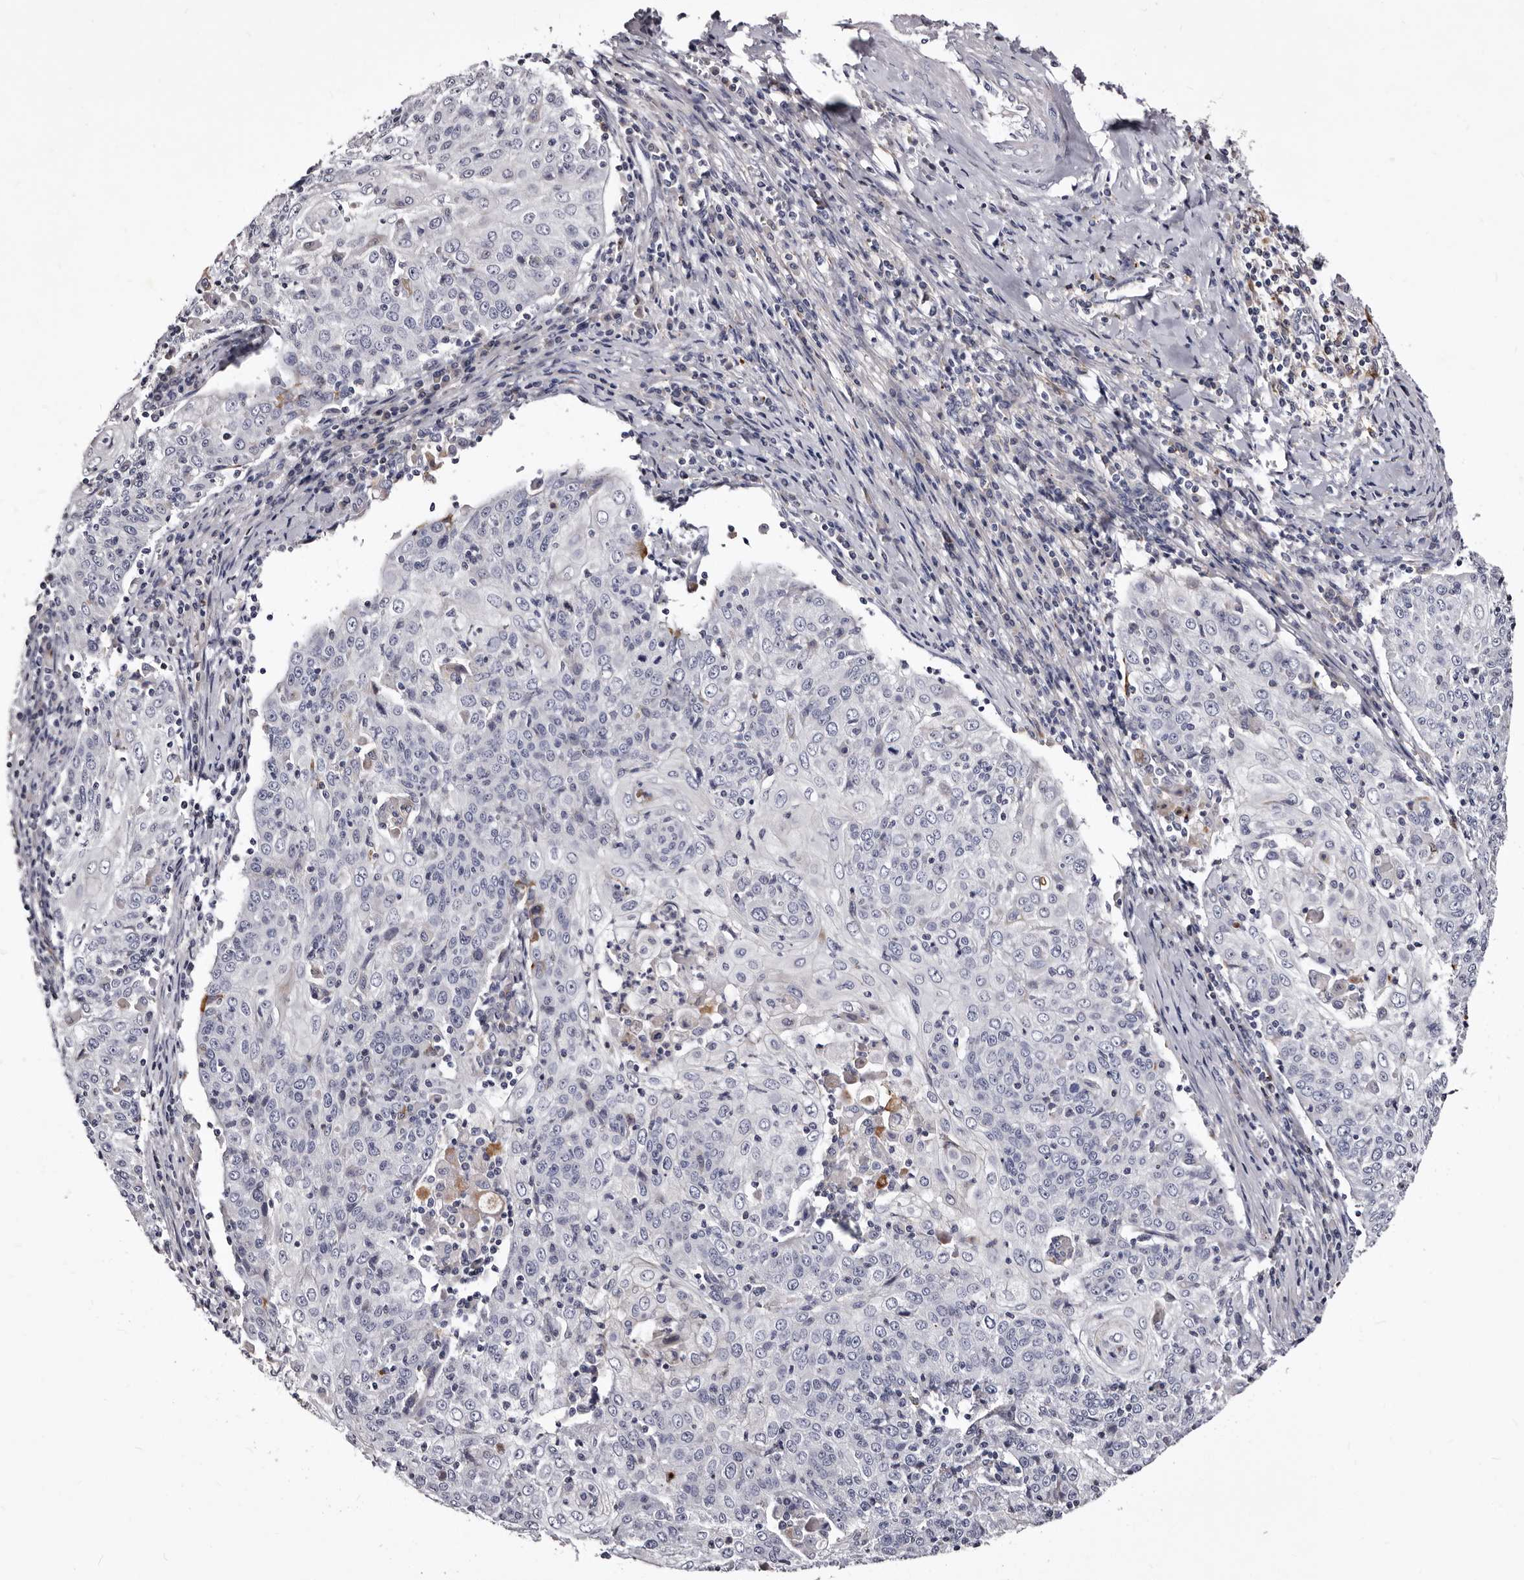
{"staining": {"intensity": "negative", "quantity": "none", "location": "none"}, "tissue": "cervical cancer", "cell_type": "Tumor cells", "image_type": "cancer", "snomed": [{"axis": "morphology", "description": "Squamous cell carcinoma, NOS"}, {"axis": "topography", "description": "Cervix"}], "caption": "High magnification brightfield microscopy of cervical squamous cell carcinoma stained with DAB (3,3'-diaminobenzidine) (brown) and counterstained with hematoxylin (blue): tumor cells show no significant expression.", "gene": "AUNIP", "patient": {"sex": "female", "age": 48}}